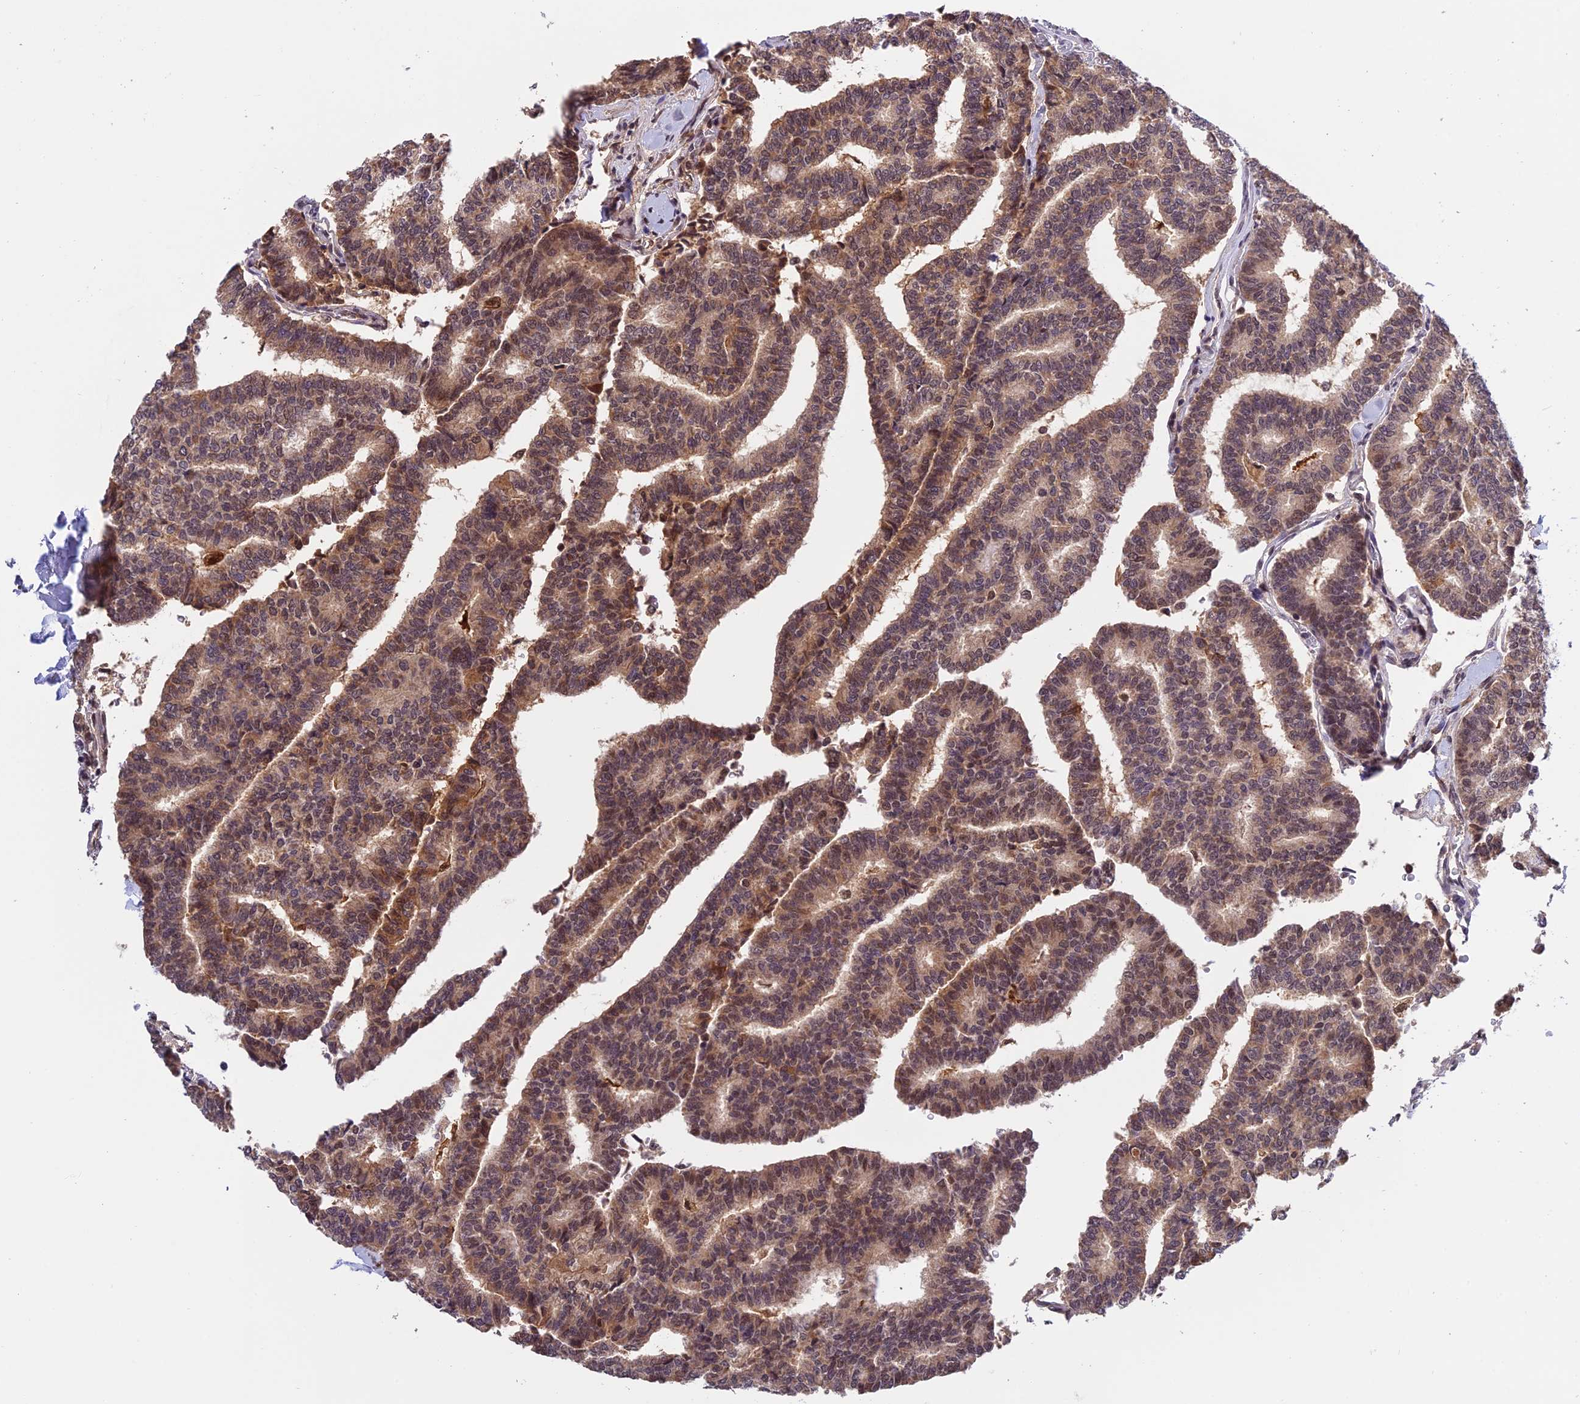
{"staining": {"intensity": "moderate", "quantity": "25%-75%", "location": "cytoplasmic/membranous,nuclear"}, "tissue": "thyroid cancer", "cell_type": "Tumor cells", "image_type": "cancer", "snomed": [{"axis": "morphology", "description": "Papillary adenocarcinoma, NOS"}, {"axis": "topography", "description": "Thyroid gland"}], "caption": "The histopathology image shows staining of papillary adenocarcinoma (thyroid), revealing moderate cytoplasmic/membranous and nuclear protein positivity (brown color) within tumor cells. (DAB (3,3'-diaminobenzidine) = brown stain, brightfield microscopy at high magnification).", "gene": "MNS1", "patient": {"sex": "female", "age": 35}}